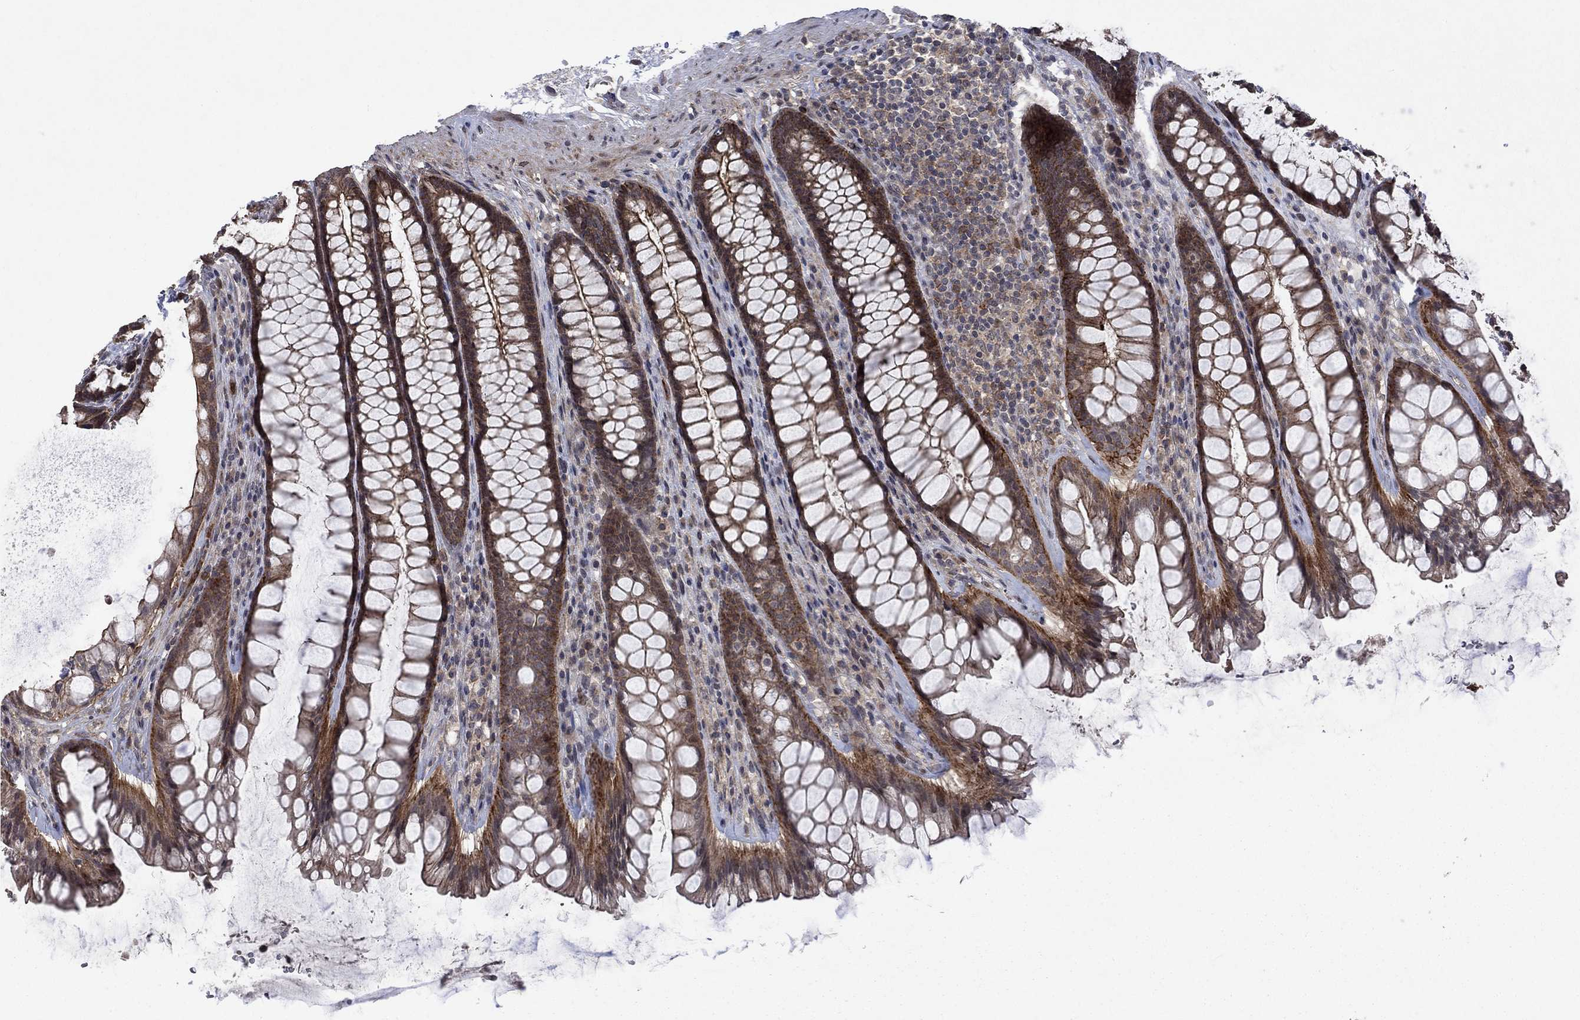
{"staining": {"intensity": "moderate", "quantity": "<25%", "location": "cytoplasmic/membranous"}, "tissue": "rectum", "cell_type": "Glandular cells", "image_type": "normal", "snomed": [{"axis": "morphology", "description": "Normal tissue, NOS"}, {"axis": "topography", "description": "Rectum"}], "caption": "This is a micrograph of IHC staining of normal rectum, which shows moderate expression in the cytoplasmic/membranous of glandular cells.", "gene": "PPP1R9A", "patient": {"sex": "male", "age": 72}}